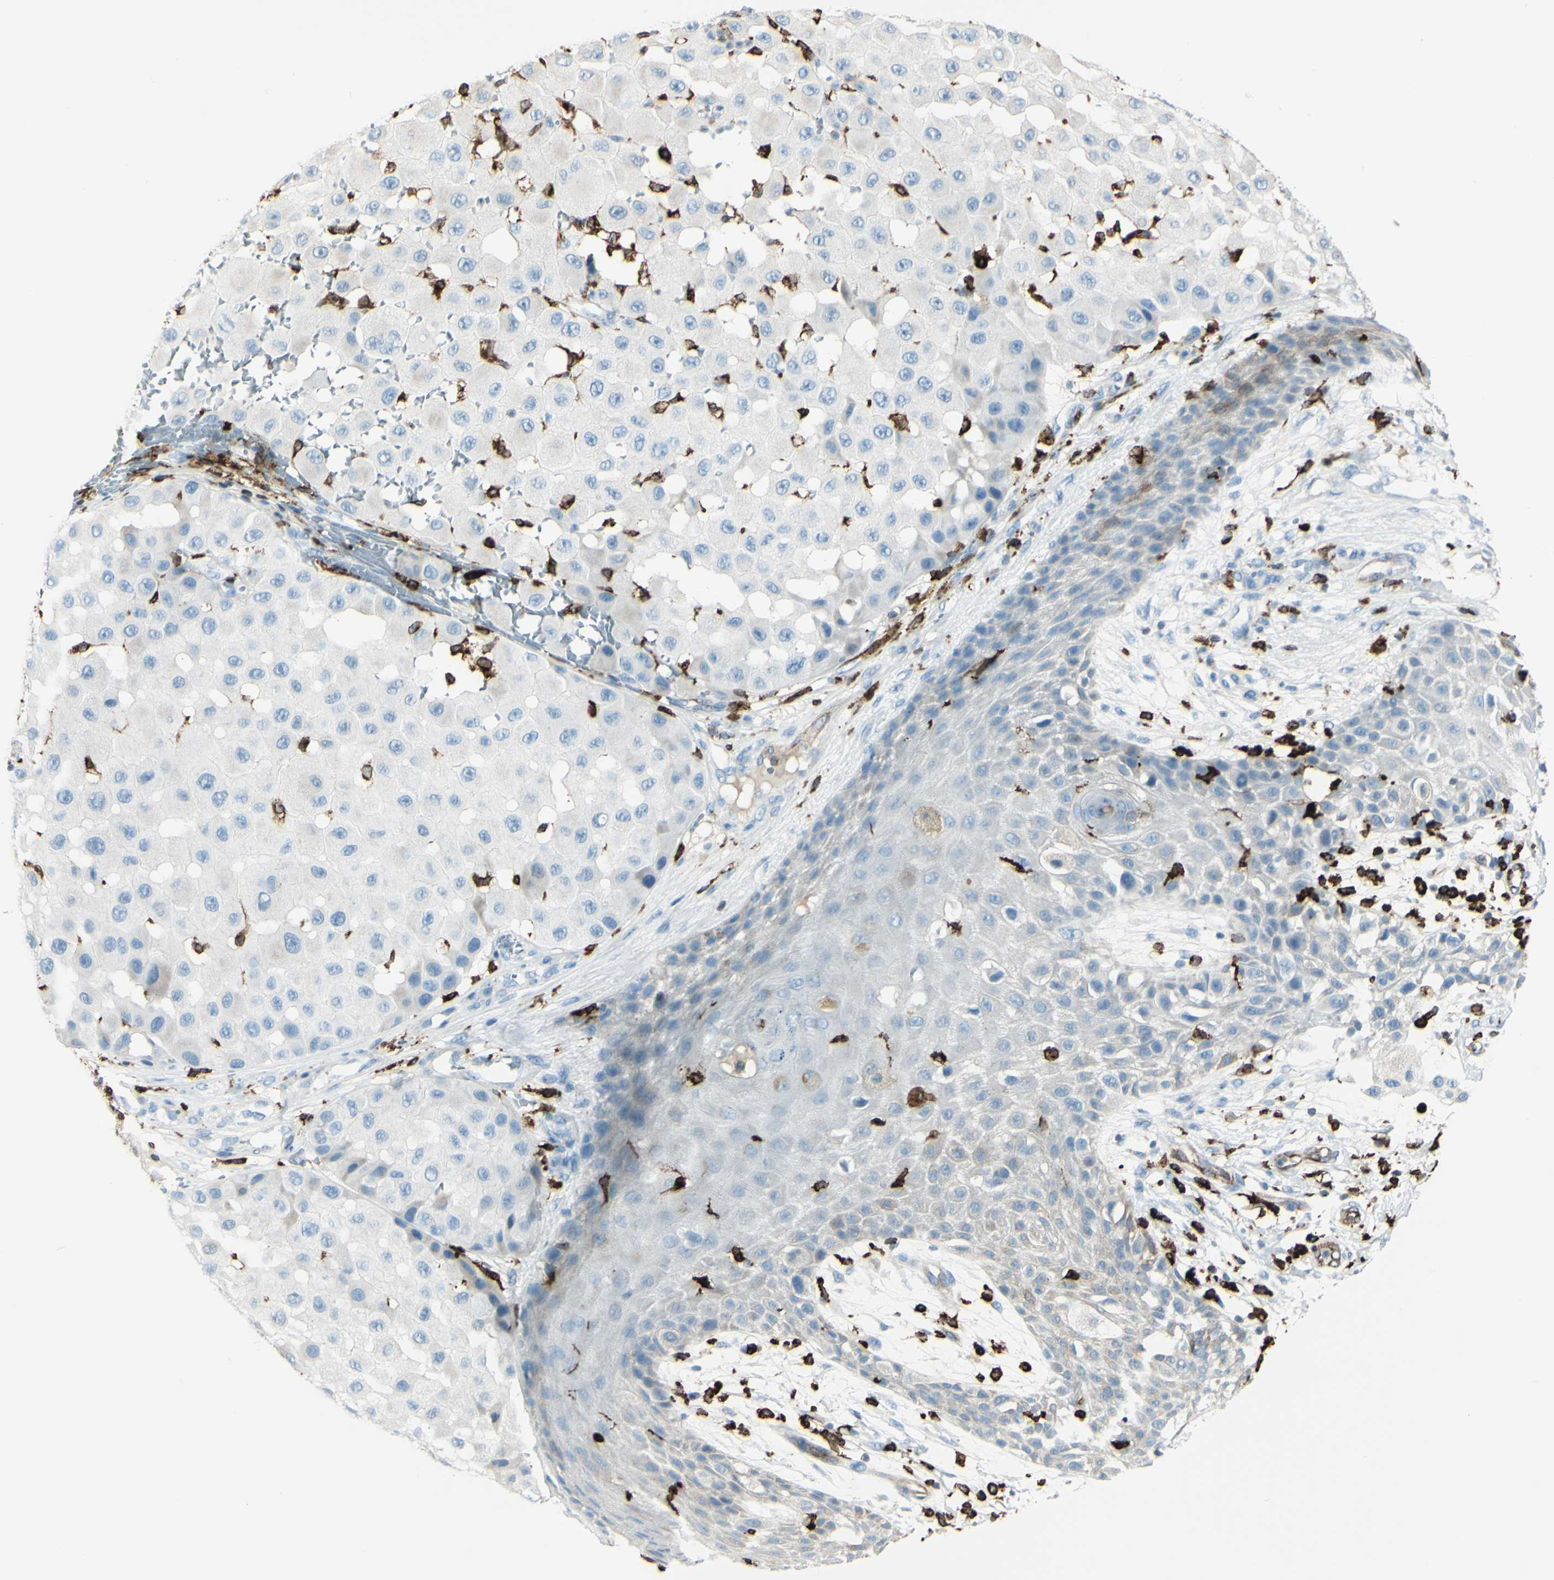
{"staining": {"intensity": "negative", "quantity": "none", "location": "none"}, "tissue": "melanoma", "cell_type": "Tumor cells", "image_type": "cancer", "snomed": [{"axis": "morphology", "description": "Malignant melanoma, NOS"}, {"axis": "topography", "description": "Skin"}], "caption": "Melanoma was stained to show a protein in brown. There is no significant staining in tumor cells.", "gene": "CD74", "patient": {"sex": "female", "age": 81}}